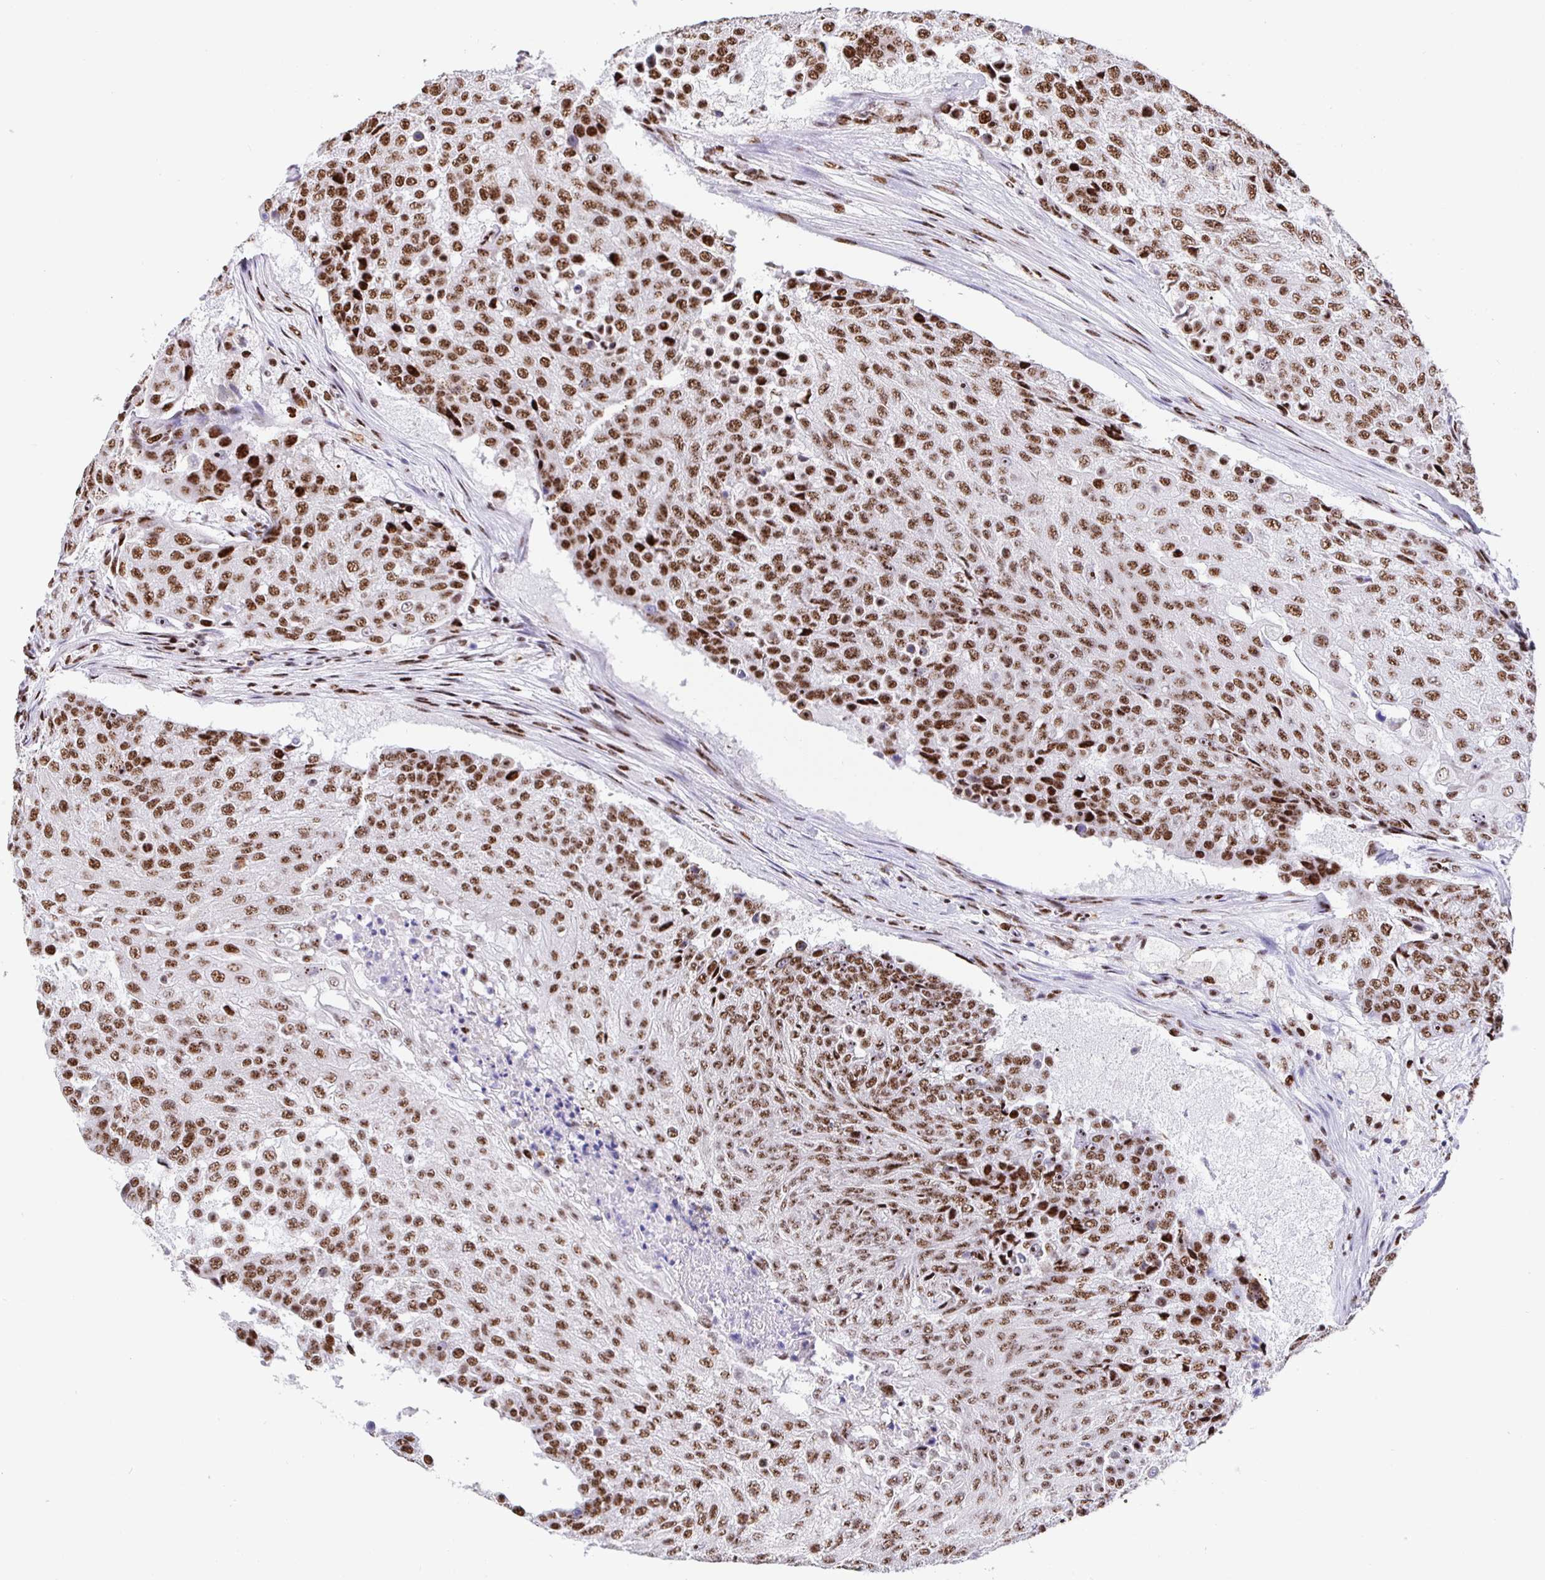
{"staining": {"intensity": "moderate", "quantity": ">75%", "location": "nuclear"}, "tissue": "urothelial cancer", "cell_type": "Tumor cells", "image_type": "cancer", "snomed": [{"axis": "morphology", "description": "Urothelial carcinoma, High grade"}, {"axis": "topography", "description": "Urinary bladder"}], "caption": "DAB (3,3'-diaminobenzidine) immunohistochemical staining of human urothelial cancer demonstrates moderate nuclear protein positivity in about >75% of tumor cells.", "gene": "SETD5", "patient": {"sex": "female", "age": 63}}